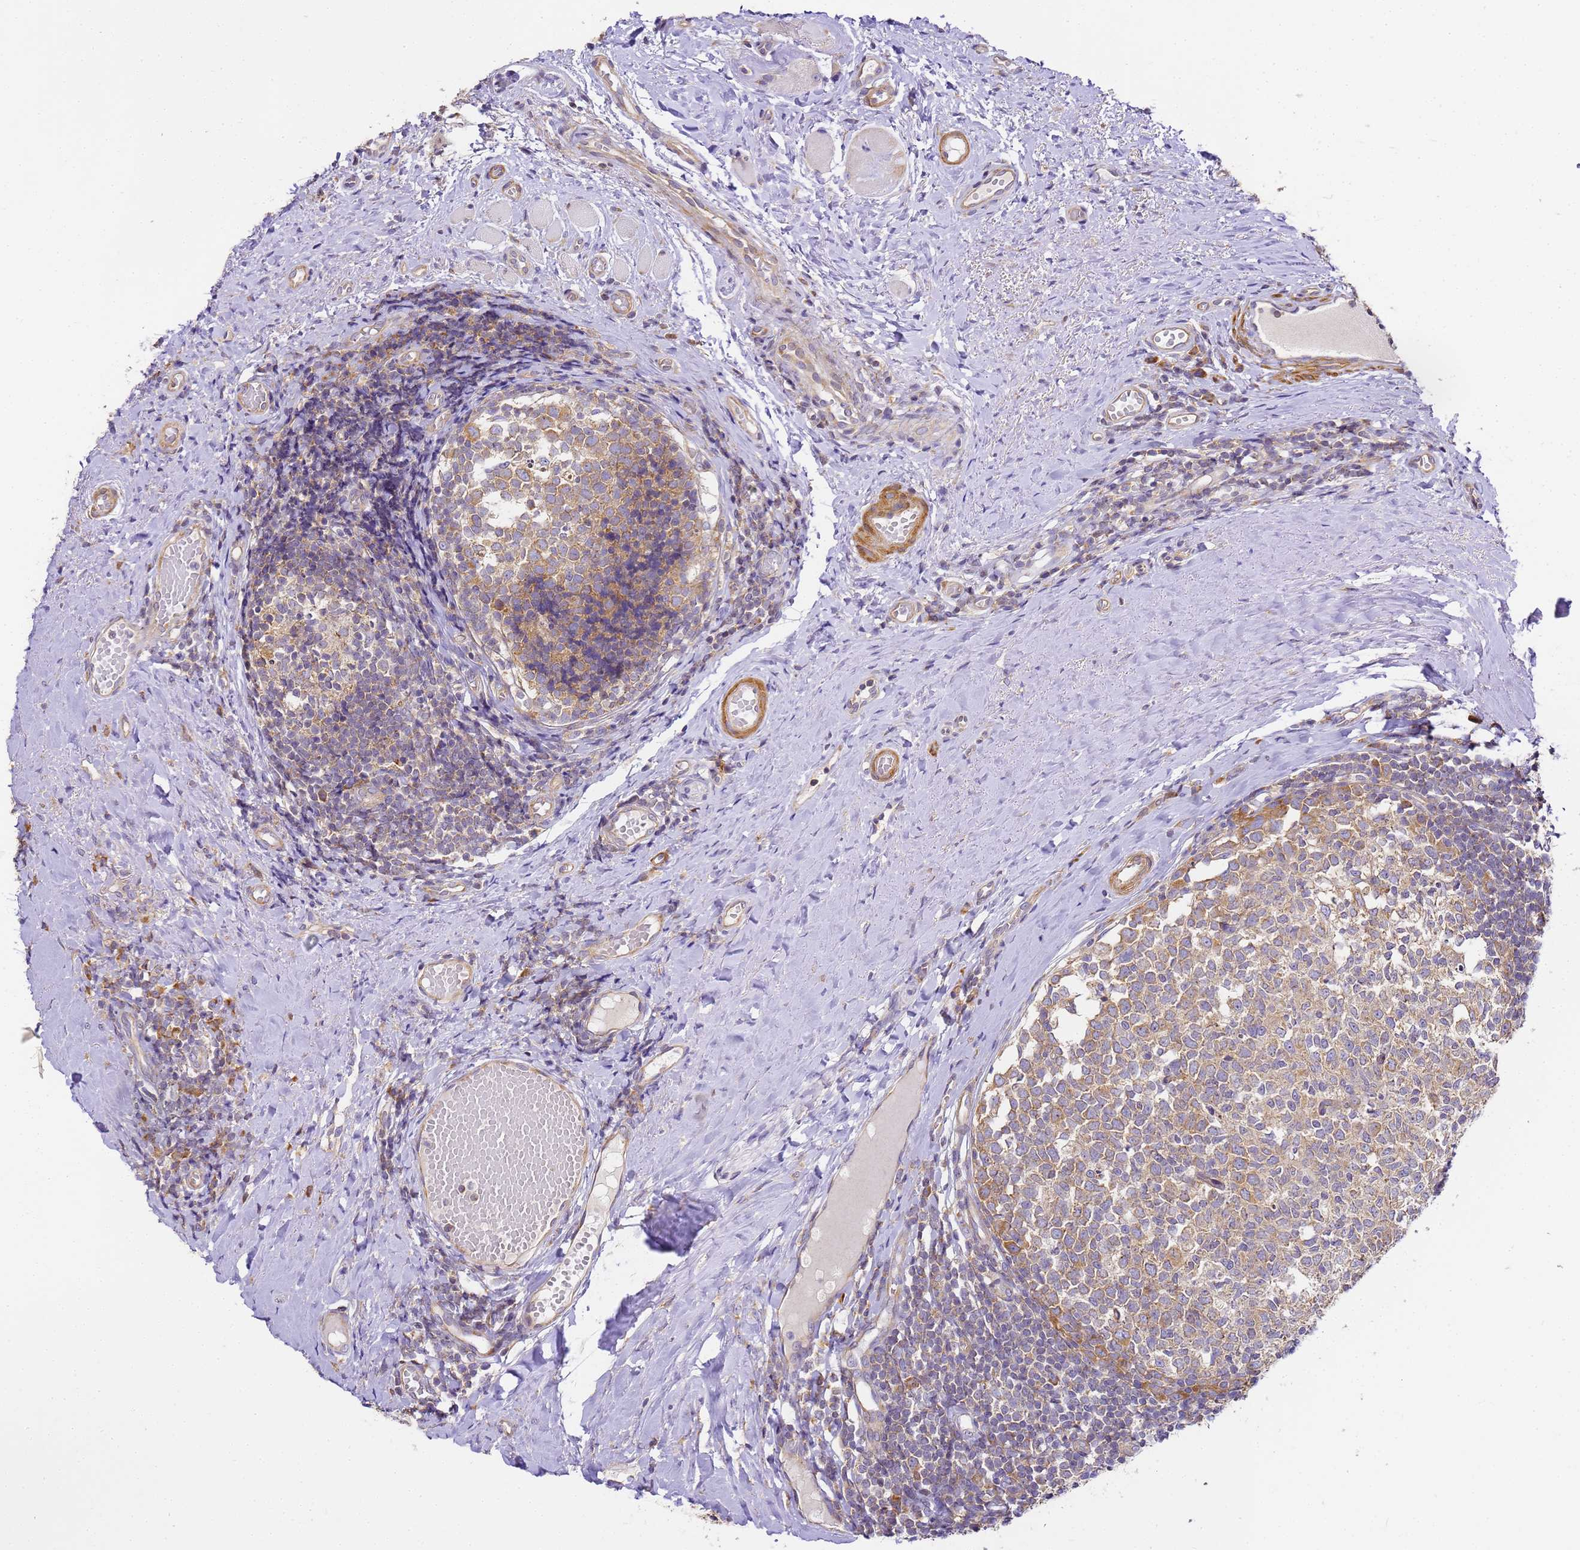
{"staining": {"intensity": "moderate", "quantity": ">75%", "location": "cytoplasmic/membranous"}, "tissue": "tonsil", "cell_type": "Germinal center cells", "image_type": "normal", "snomed": [{"axis": "morphology", "description": "Normal tissue, NOS"}, {"axis": "topography", "description": "Tonsil"}], "caption": "Tonsil stained for a protein shows moderate cytoplasmic/membranous positivity in germinal center cells. The protein is stained brown, and the nuclei are stained in blue (DAB (3,3'-diaminobenzidine) IHC with brightfield microscopy, high magnification).", "gene": "RPL13A", "patient": {"sex": "female", "age": 19}}